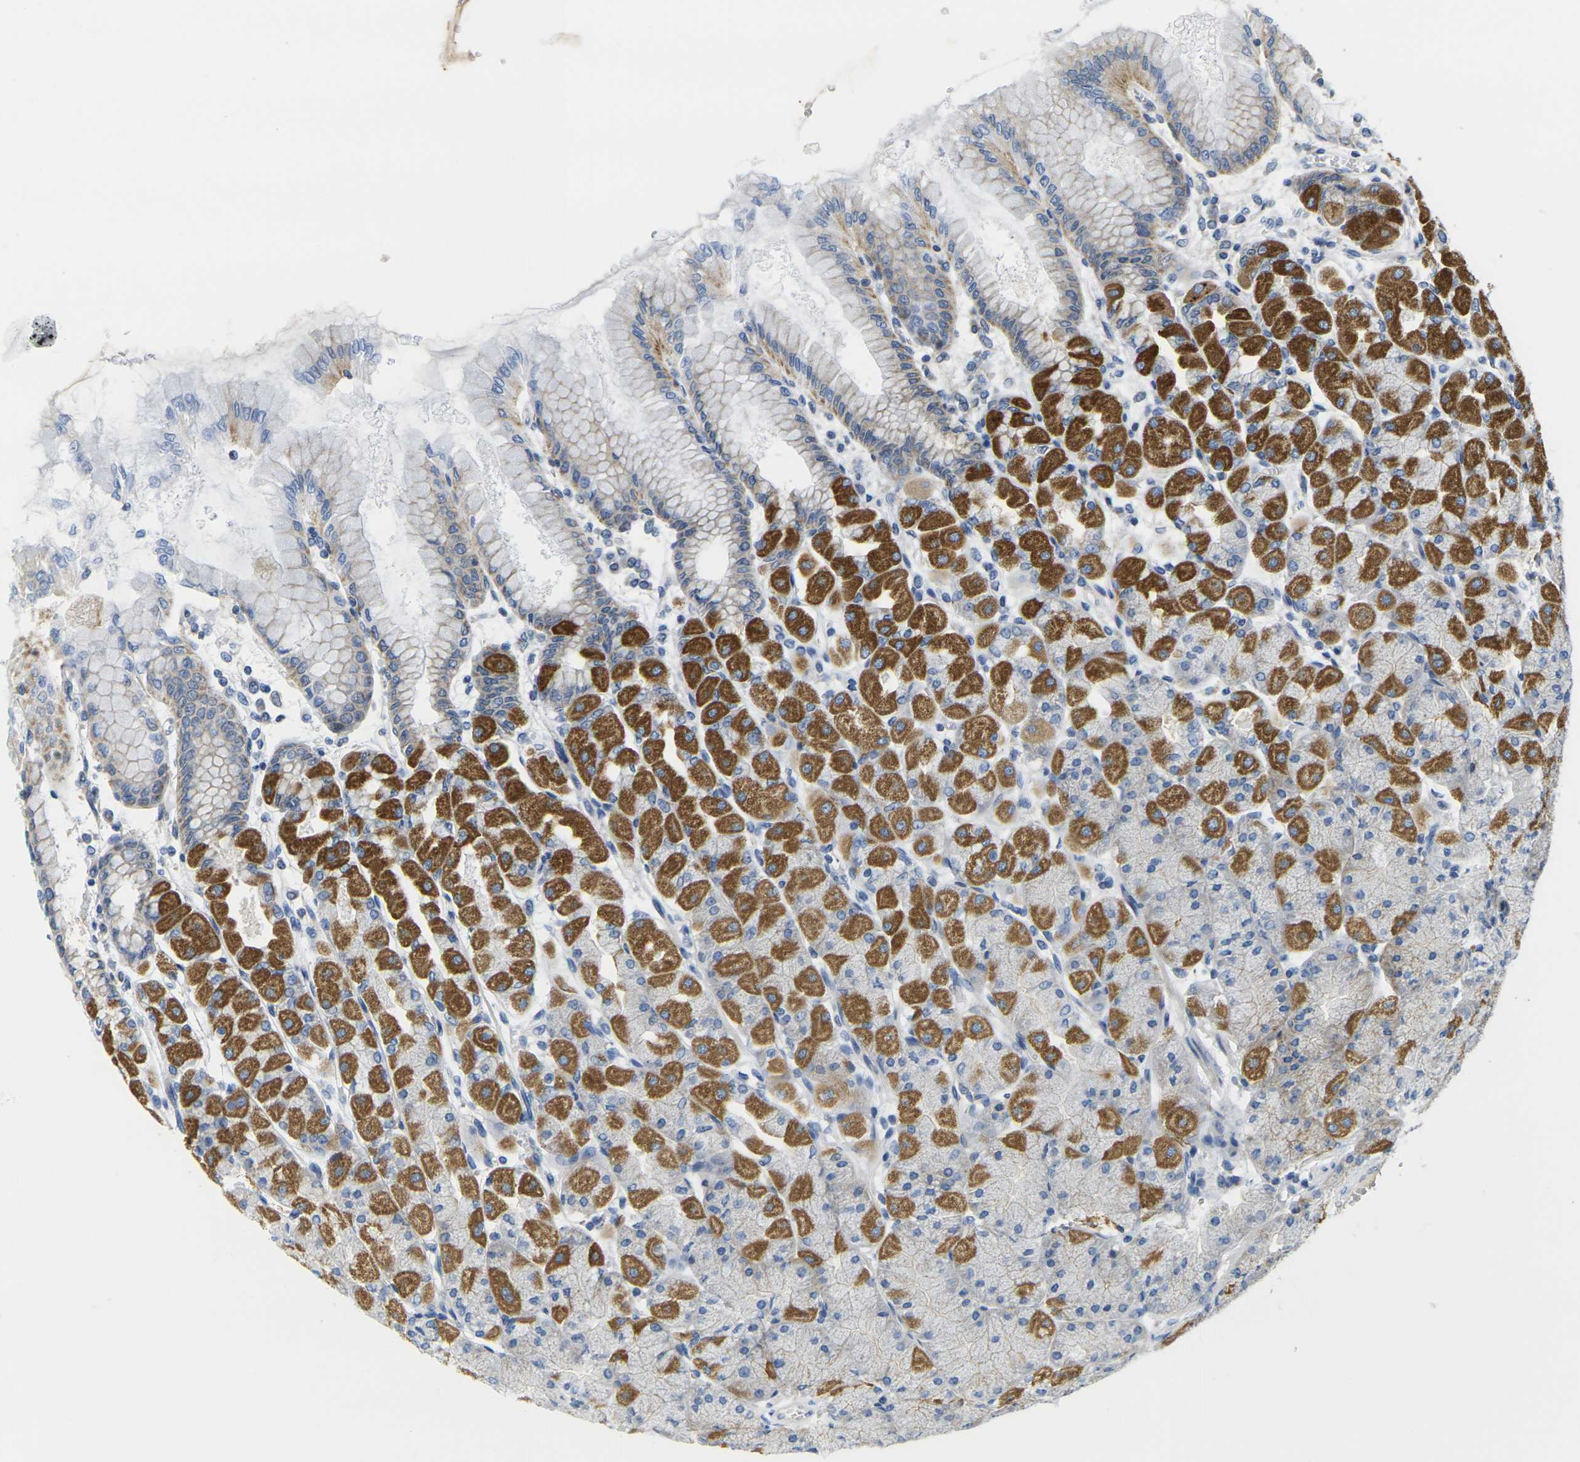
{"staining": {"intensity": "strong", "quantity": "25%-75%", "location": "cytoplasmic/membranous"}, "tissue": "stomach", "cell_type": "Glandular cells", "image_type": "normal", "snomed": [{"axis": "morphology", "description": "Normal tissue, NOS"}, {"axis": "topography", "description": "Stomach, upper"}], "caption": "Immunohistochemistry (DAB (3,3'-diaminobenzidine)) staining of benign human stomach demonstrates strong cytoplasmic/membranous protein positivity in approximately 25%-75% of glandular cells. (brown staining indicates protein expression, while blue staining denotes nuclei).", "gene": "OTOF", "patient": {"sex": "female", "age": 56}}